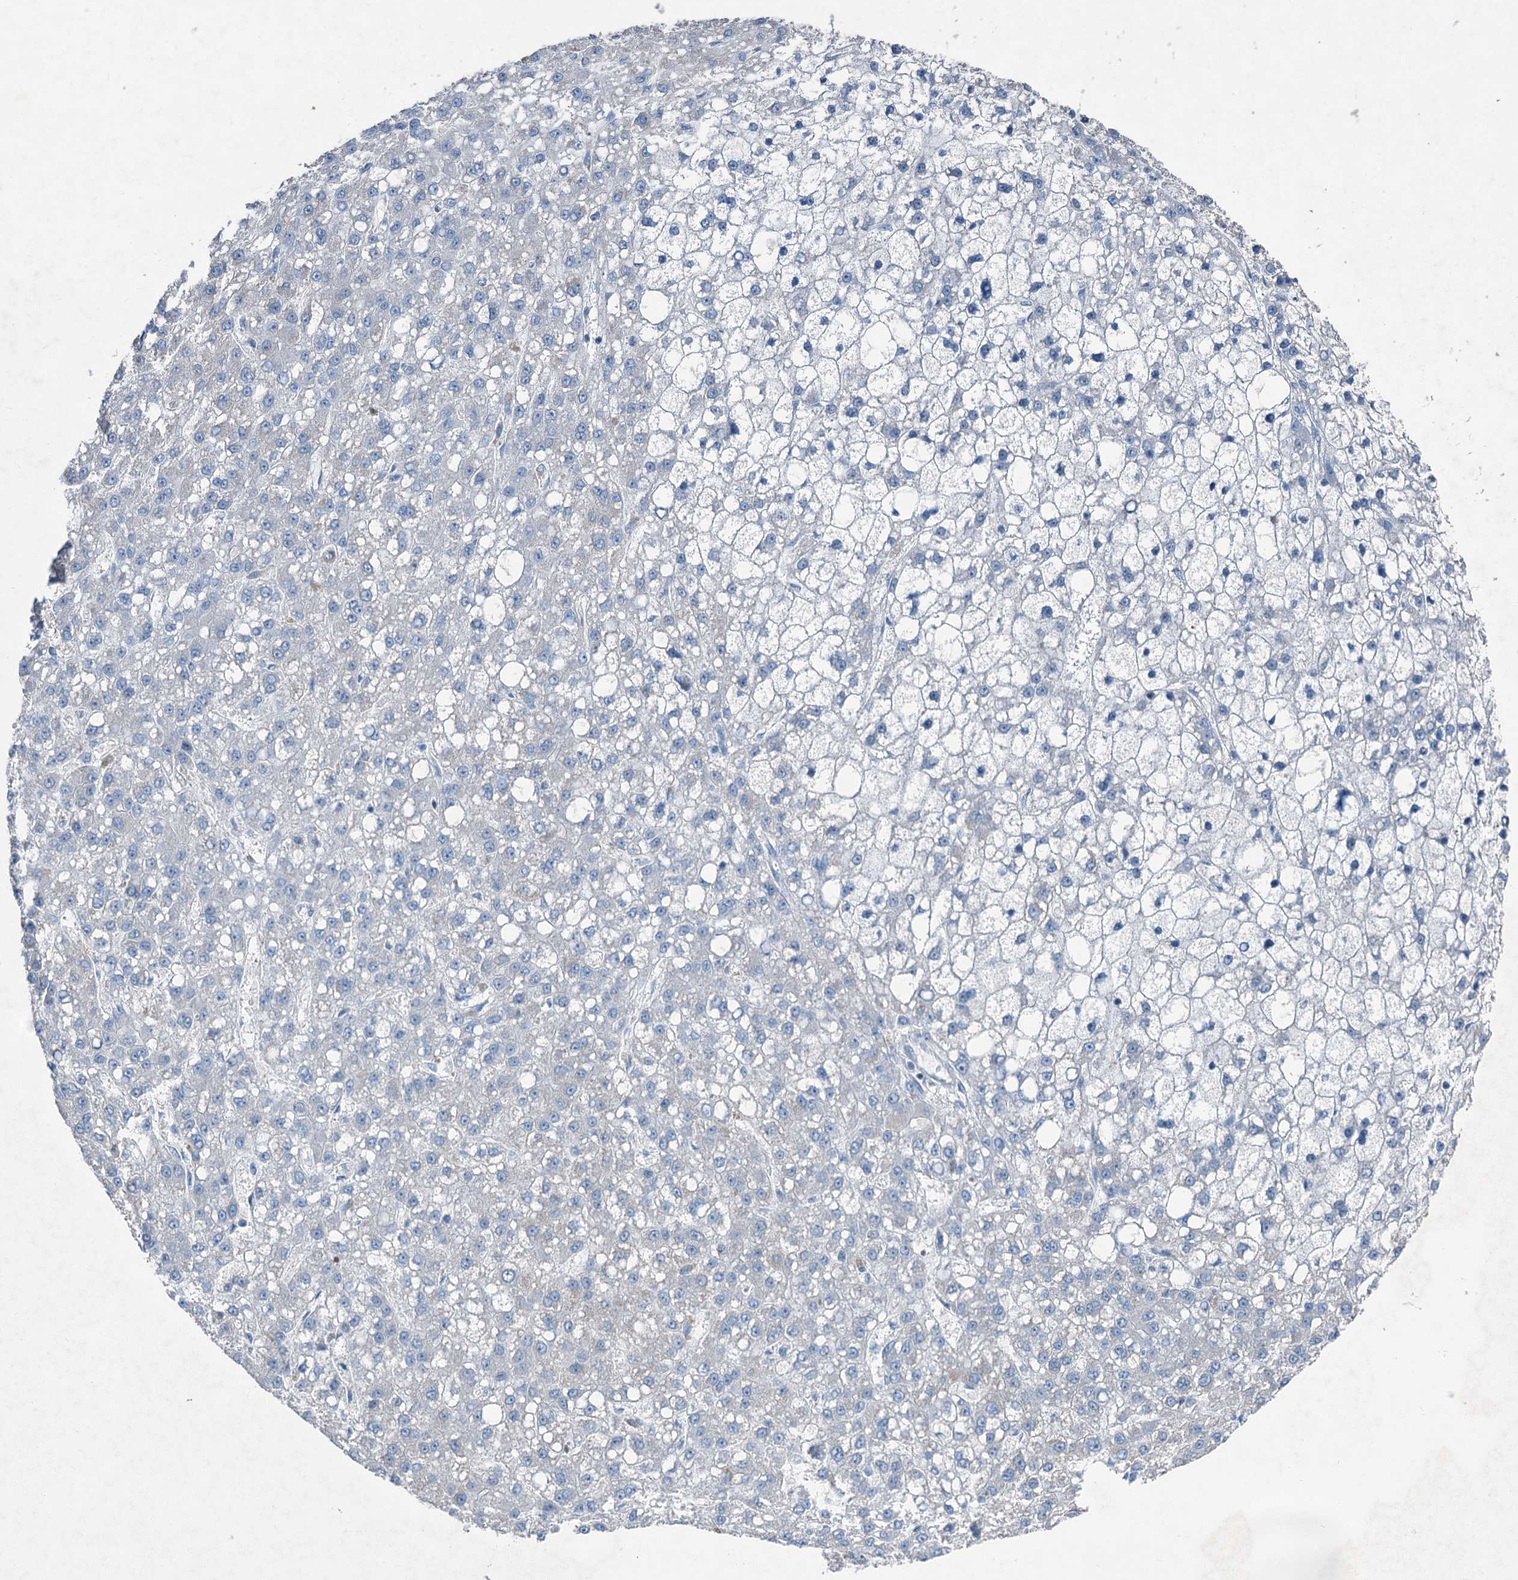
{"staining": {"intensity": "negative", "quantity": "none", "location": "none"}, "tissue": "liver cancer", "cell_type": "Tumor cells", "image_type": "cancer", "snomed": [{"axis": "morphology", "description": "Carcinoma, Hepatocellular, NOS"}, {"axis": "topography", "description": "Liver"}], "caption": "Human liver cancer (hepatocellular carcinoma) stained for a protein using immunohistochemistry (IHC) exhibits no expression in tumor cells.", "gene": "ELP4", "patient": {"sex": "male", "age": 67}}